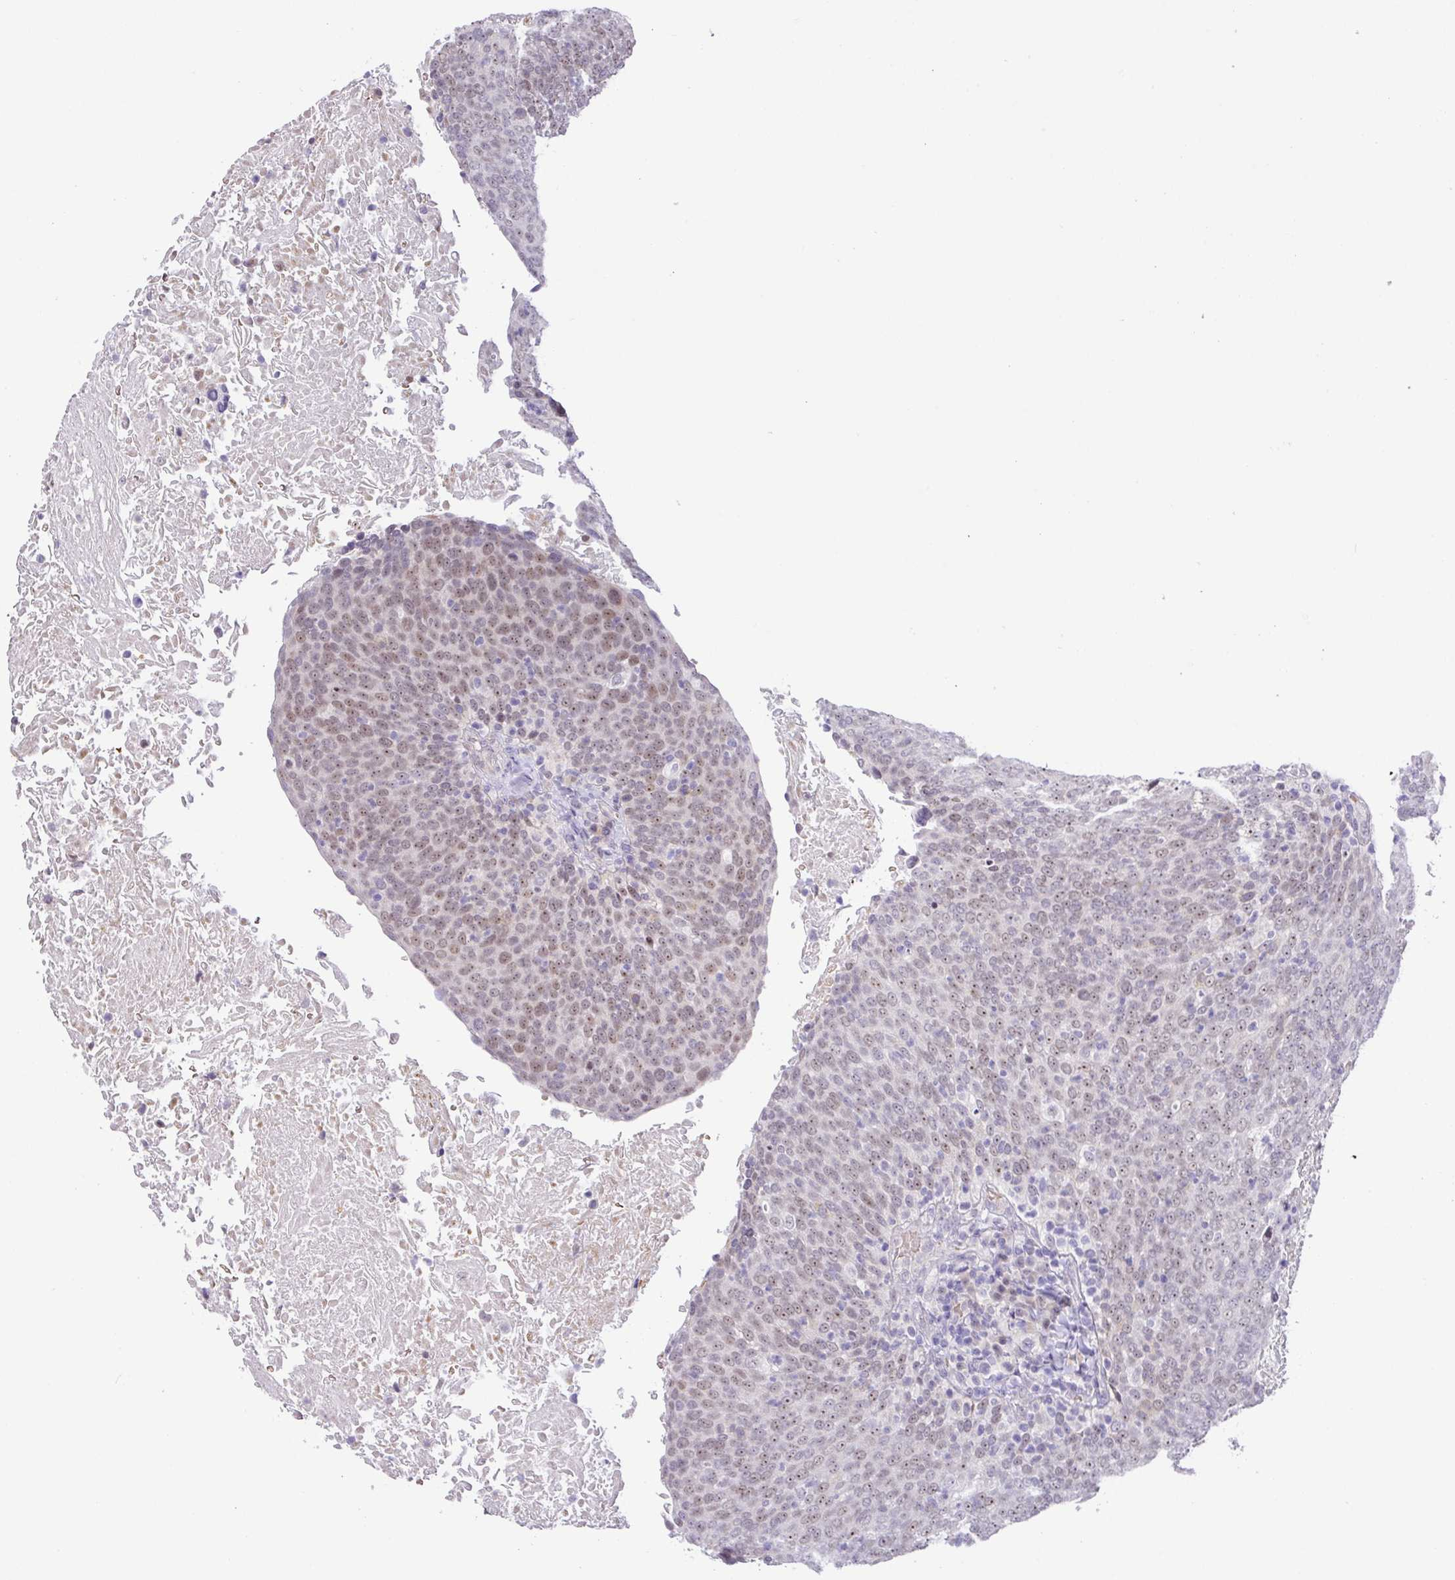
{"staining": {"intensity": "moderate", "quantity": ">75%", "location": "nuclear"}, "tissue": "head and neck cancer", "cell_type": "Tumor cells", "image_type": "cancer", "snomed": [{"axis": "morphology", "description": "Squamous cell carcinoma, NOS"}, {"axis": "morphology", "description": "Squamous cell carcinoma, metastatic, NOS"}, {"axis": "topography", "description": "Lymph node"}, {"axis": "topography", "description": "Head-Neck"}], "caption": "Head and neck metastatic squamous cell carcinoma stained with immunohistochemistry exhibits moderate nuclear staining in about >75% of tumor cells.", "gene": "PARP2", "patient": {"sex": "male", "age": 62}}